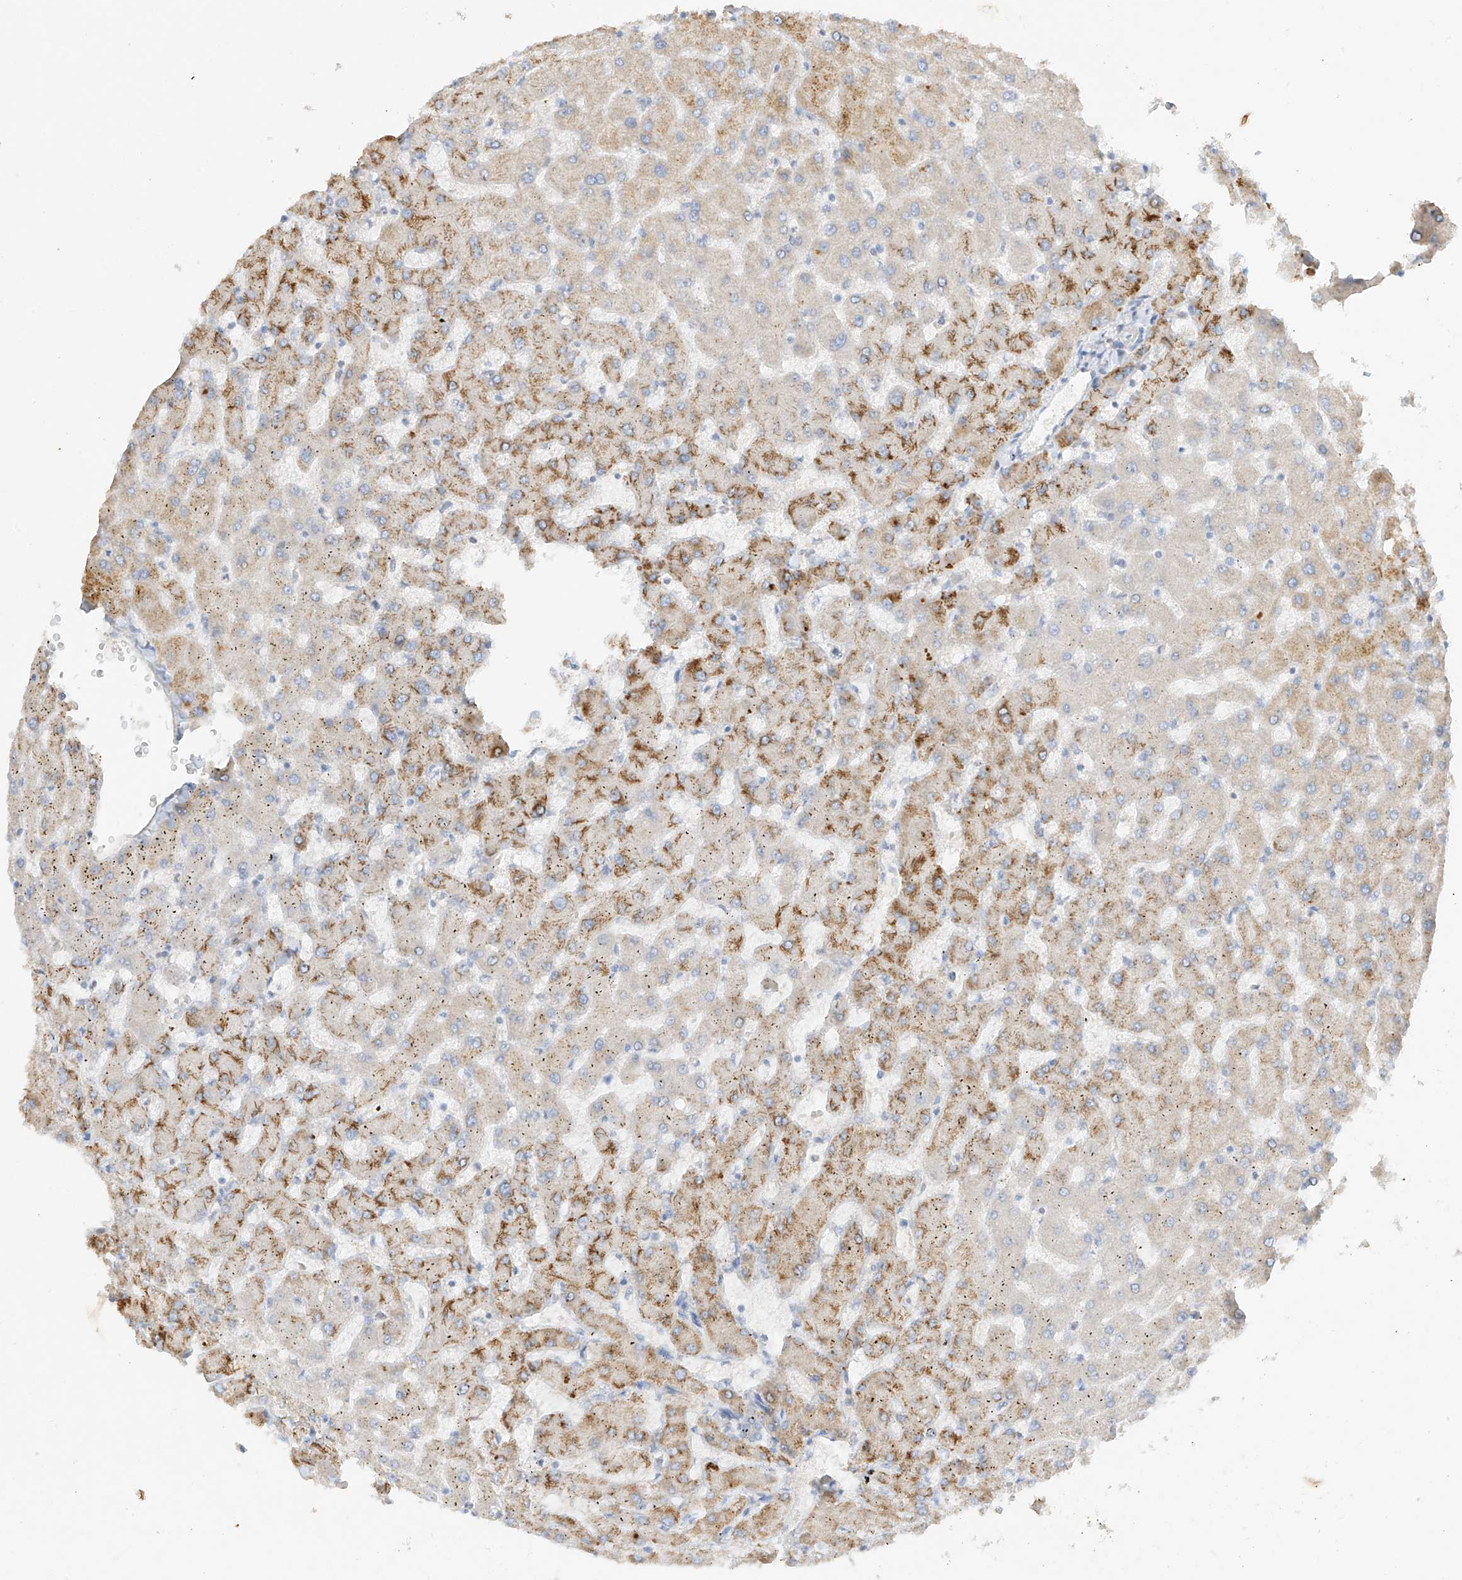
{"staining": {"intensity": "negative", "quantity": "none", "location": "none"}, "tissue": "liver", "cell_type": "Cholangiocytes", "image_type": "normal", "snomed": [{"axis": "morphology", "description": "Normal tissue, NOS"}, {"axis": "topography", "description": "Liver"}], "caption": "The immunohistochemistry (IHC) histopathology image has no significant expression in cholangiocytes of liver.", "gene": "ZBTB41", "patient": {"sex": "female", "age": 63}}